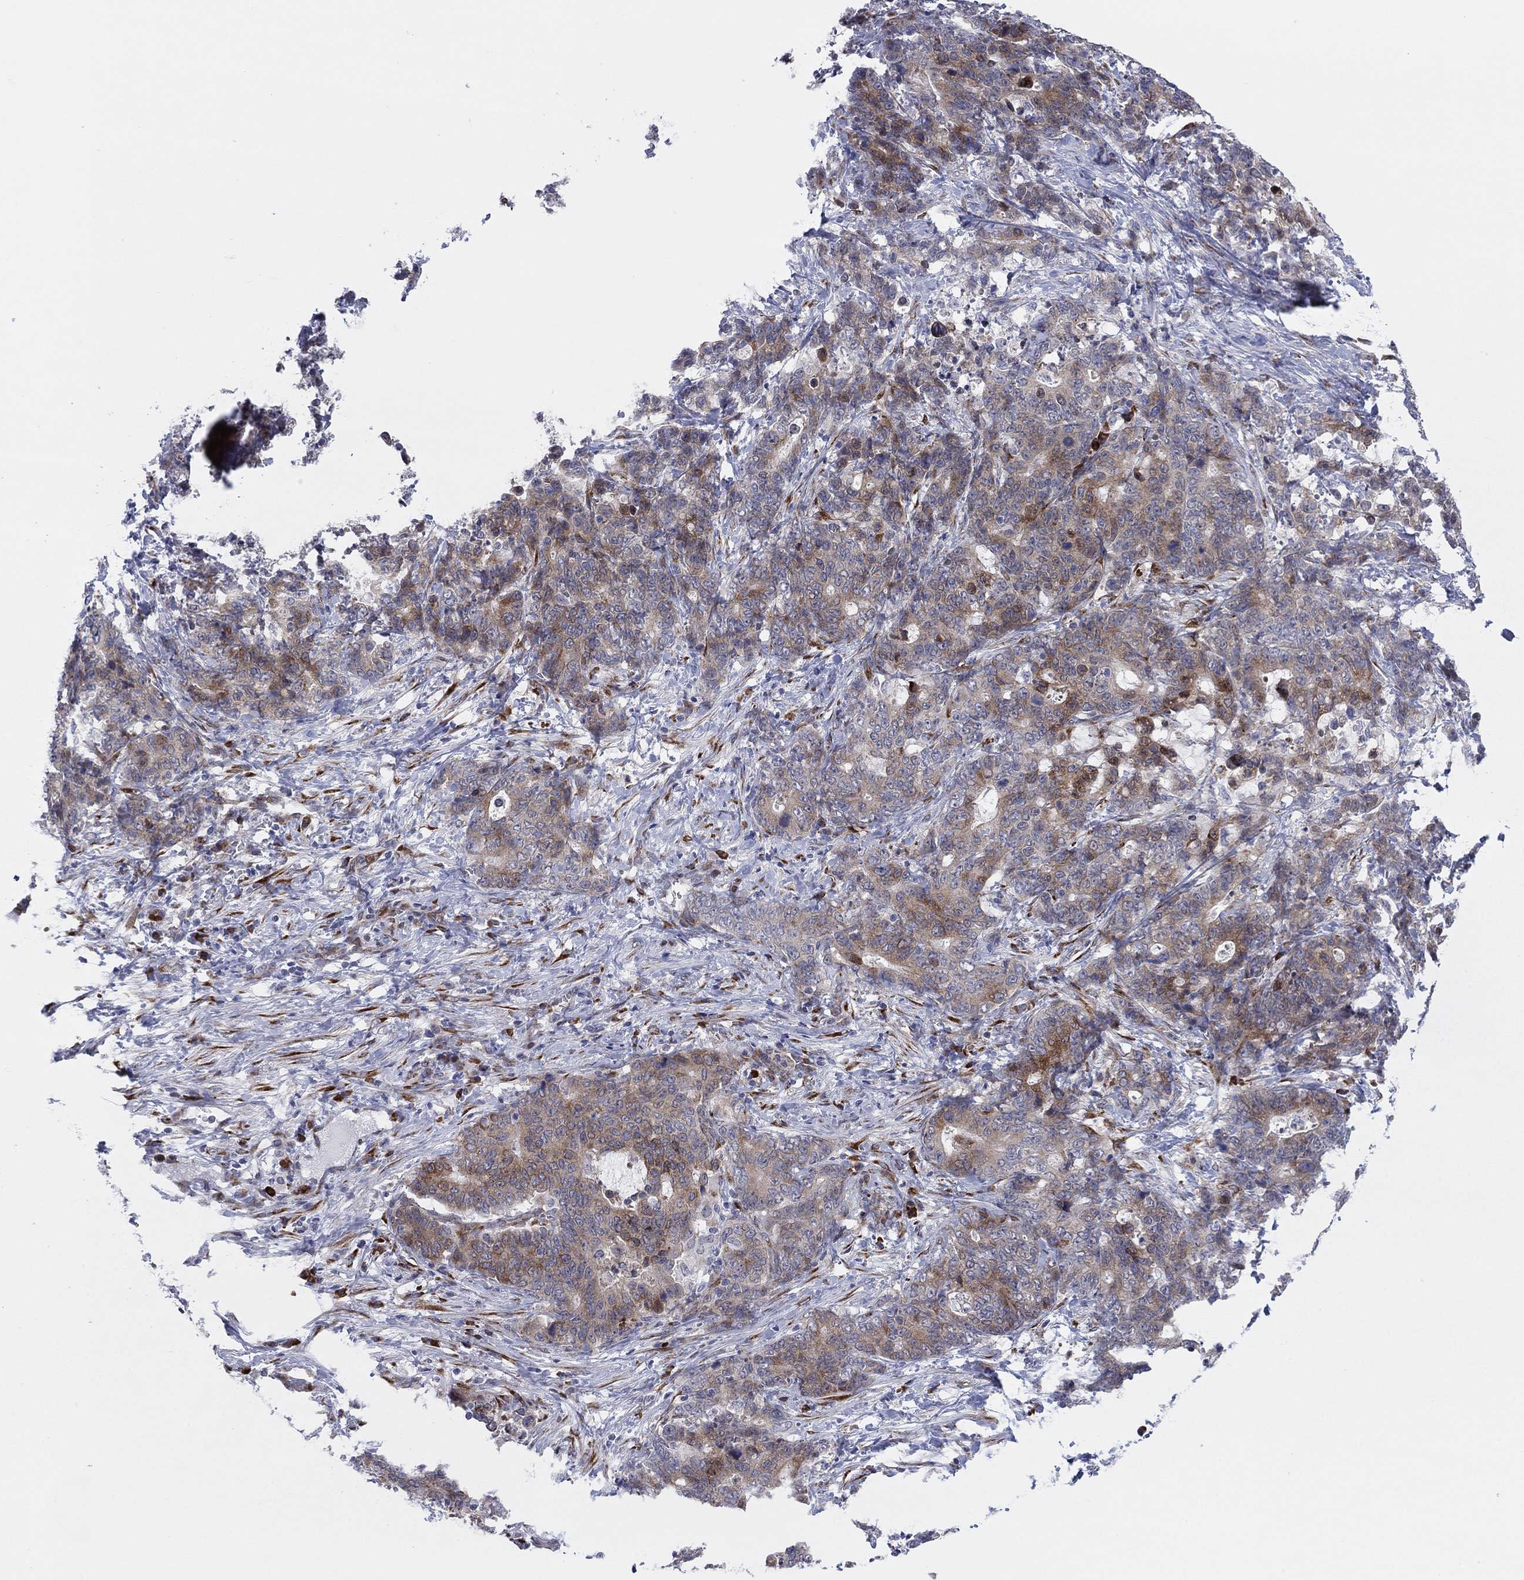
{"staining": {"intensity": "moderate", "quantity": ">75%", "location": "cytoplasmic/membranous"}, "tissue": "stomach cancer", "cell_type": "Tumor cells", "image_type": "cancer", "snomed": [{"axis": "morphology", "description": "Normal tissue, NOS"}, {"axis": "morphology", "description": "Adenocarcinoma, NOS"}, {"axis": "topography", "description": "Stomach"}], "caption": "Immunohistochemical staining of human stomach cancer exhibits moderate cytoplasmic/membranous protein staining in approximately >75% of tumor cells. (Stains: DAB (3,3'-diaminobenzidine) in brown, nuclei in blue, Microscopy: brightfield microscopy at high magnification).", "gene": "TTC21B", "patient": {"sex": "female", "age": 64}}